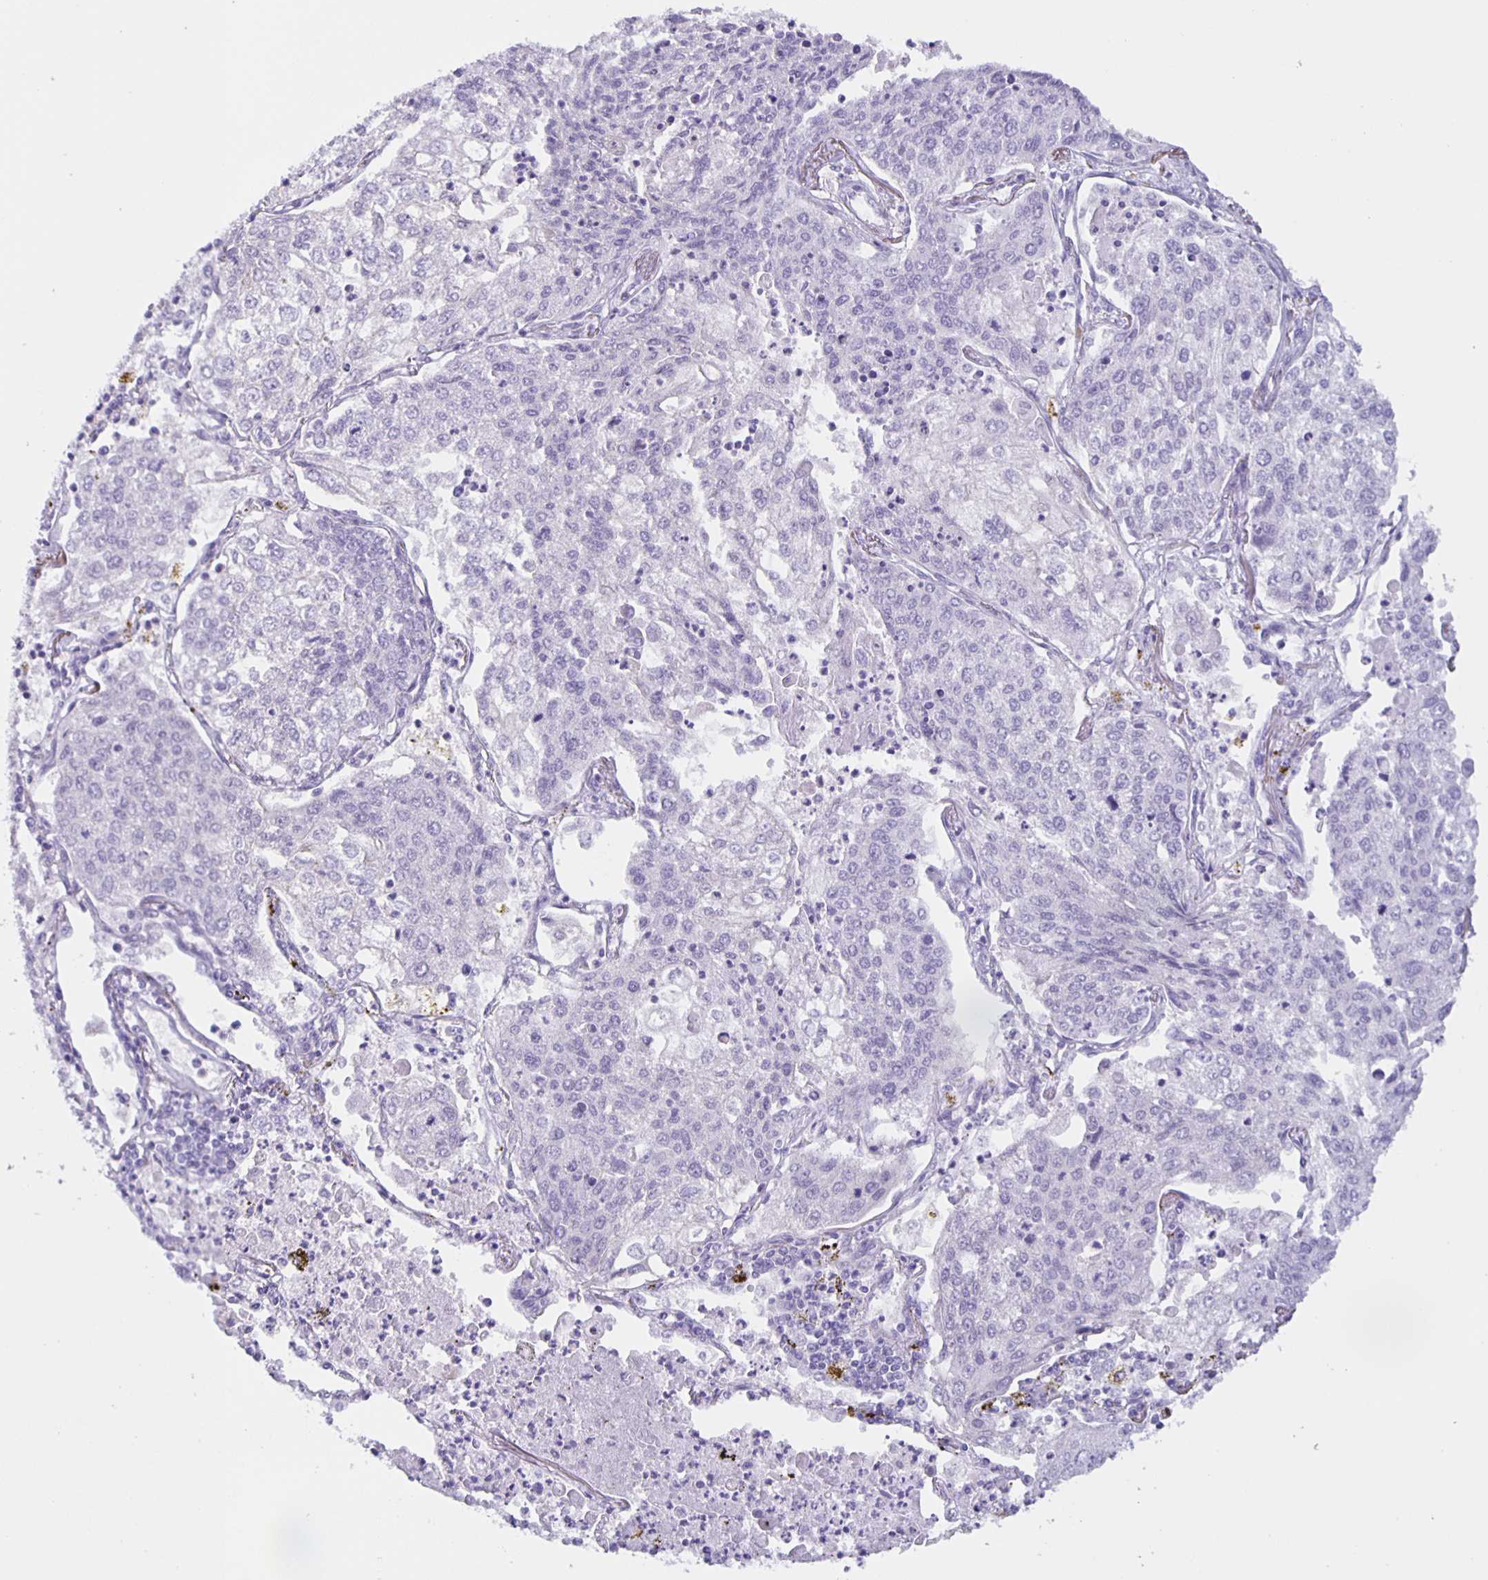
{"staining": {"intensity": "negative", "quantity": "none", "location": "none"}, "tissue": "lung cancer", "cell_type": "Tumor cells", "image_type": "cancer", "snomed": [{"axis": "morphology", "description": "Squamous cell carcinoma, NOS"}, {"axis": "topography", "description": "Lung"}], "caption": "An image of human lung squamous cell carcinoma is negative for staining in tumor cells. (IHC, brightfield microscopy, high magnification).", "gene": "SLC12A3", "patient": {"sex": "male", "age": 74}}